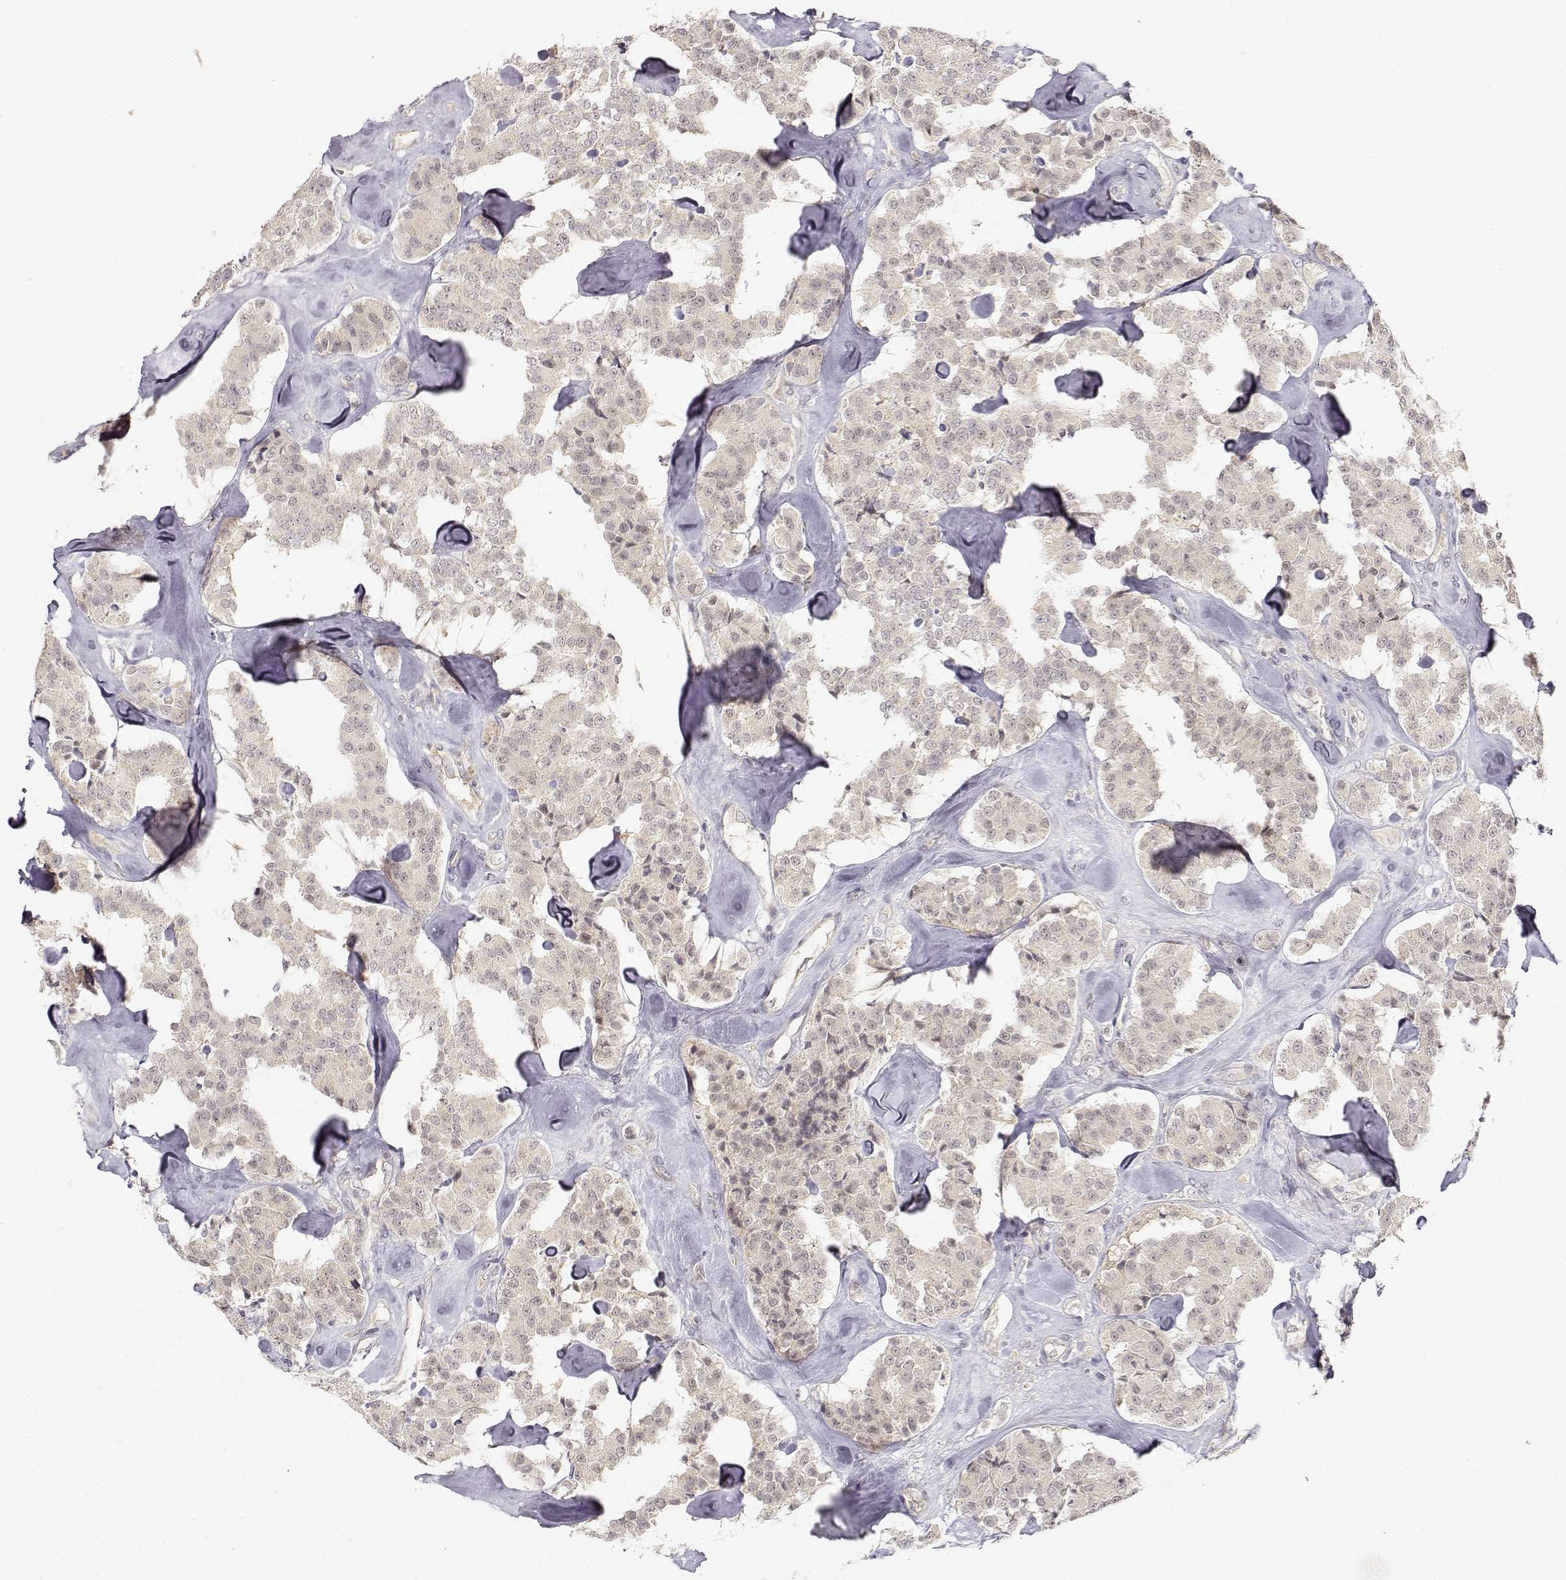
{"staining": {"intensity": "negative", "quantity": "none", "location": "none"}, "tissue": "carcinoid", "cell_type": "Tumor cells", "image_type": "cancer", "snomed": [{"axis": "morphology", "description": "Carcinoid, malignant, NOS"}, {"axis": "topography", "description": "Pancreas"}], "caption": "Protein analysis of malignant carcinoid demonstrates no significant expression in tumor cells.", "gene": "EAF2", "patient": {"sex": "male", "age": 41}}